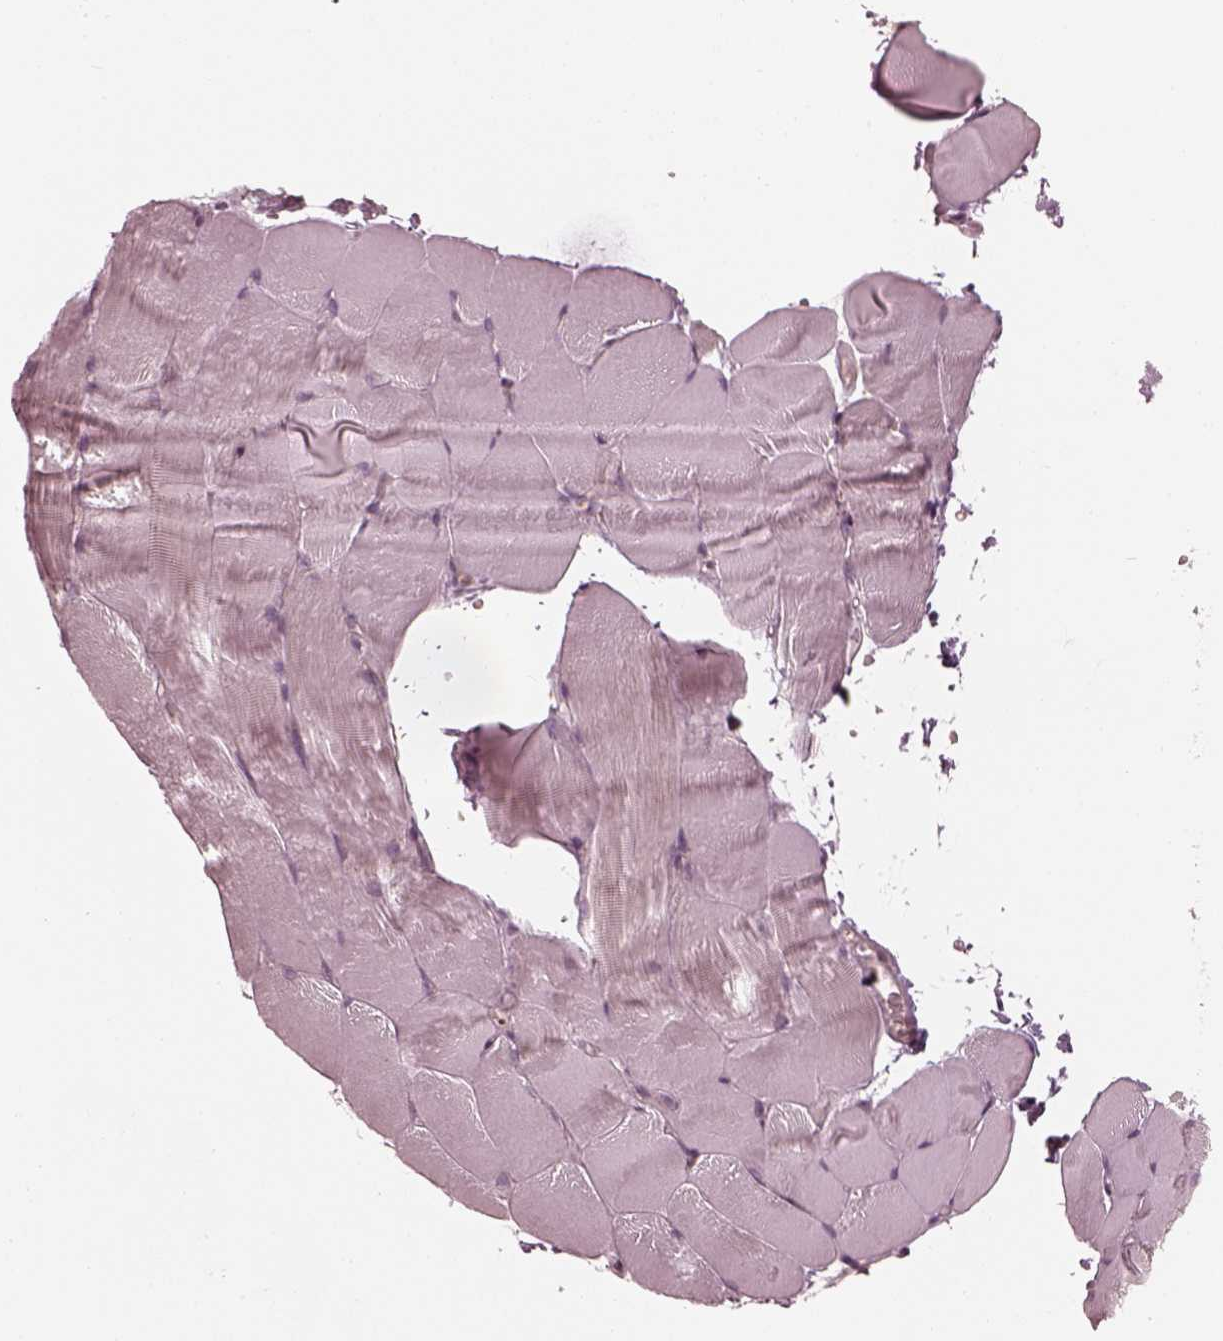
{"staining": {"intensity": "negative", "quantity": "none", "location": "none"}, "tissue": "skeletal muscle", "cell_type": "Myocytes", "image_type": "normal", "snomed": [{"axis": "morphology", "description": "Normal tissue, NOS"}, {"axis": "topography", "description": "Skeletal muscle"}], "caption": "This is an immunohistochemistry image of benign human skeletal muscle. There is no expression in myocytes.", "gene": "IQCB1", "patient": {"sex": "female", "age": 37}}